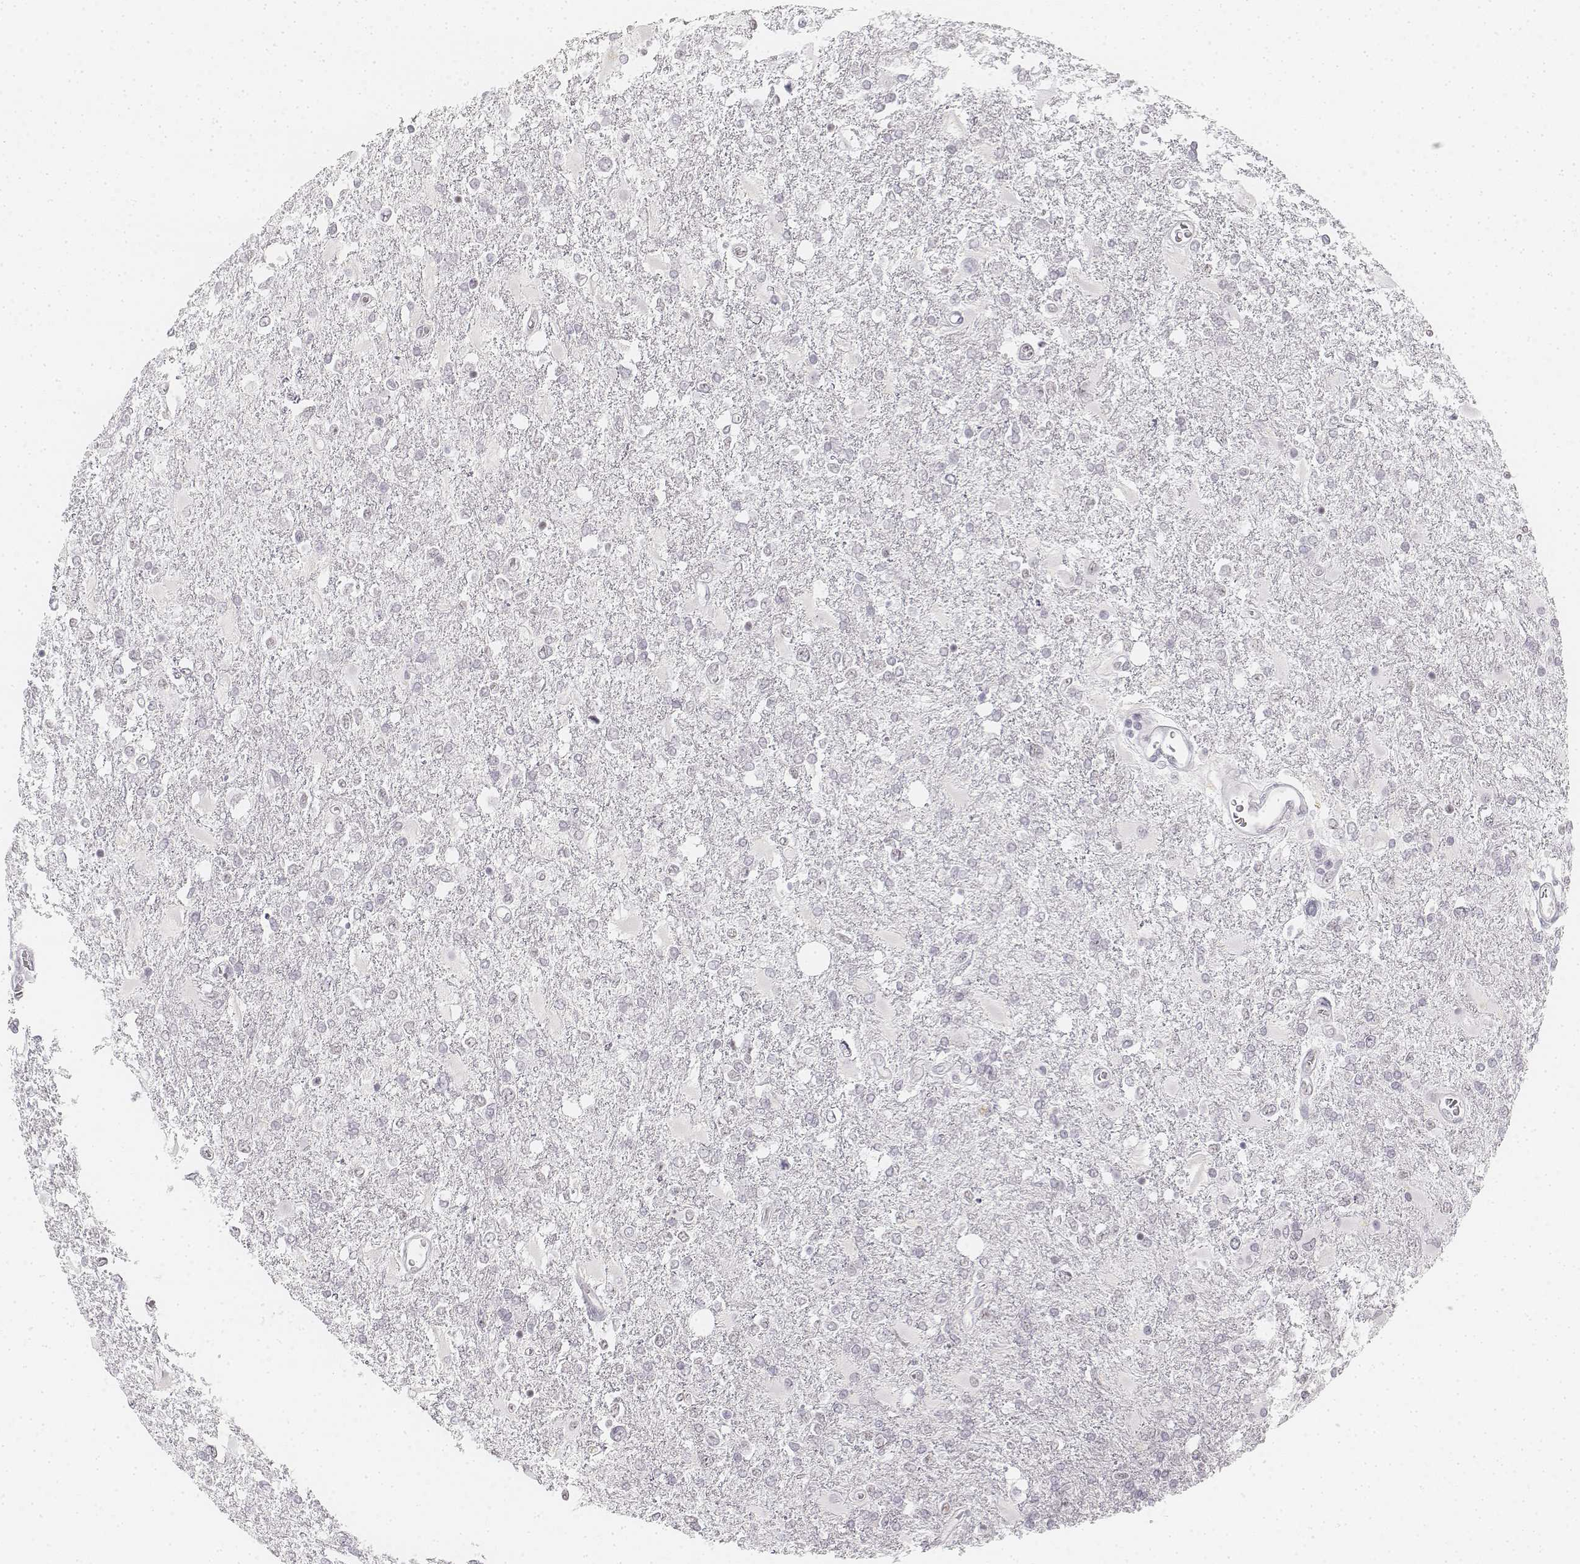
{"staining": {"intensity": "negative", "quantity": "none", "location": "none"}, "tissue": "glioma", "cell_type": "Tumor cells", "image_type": "cancer", "snomed": [{"axis": "morphology", "description": "Glioma, malignant, High grade"}, {"axis": "topography", "description": "Cerebral cortex"}], "caption": "High power microscopy photomicrograph of an immunohistochemistry histopathology image of glioma, revealing no significant expression in tumor cells.", "gene": "KRTAP2-1", "patient": {"sex": "male", "age": 79}}